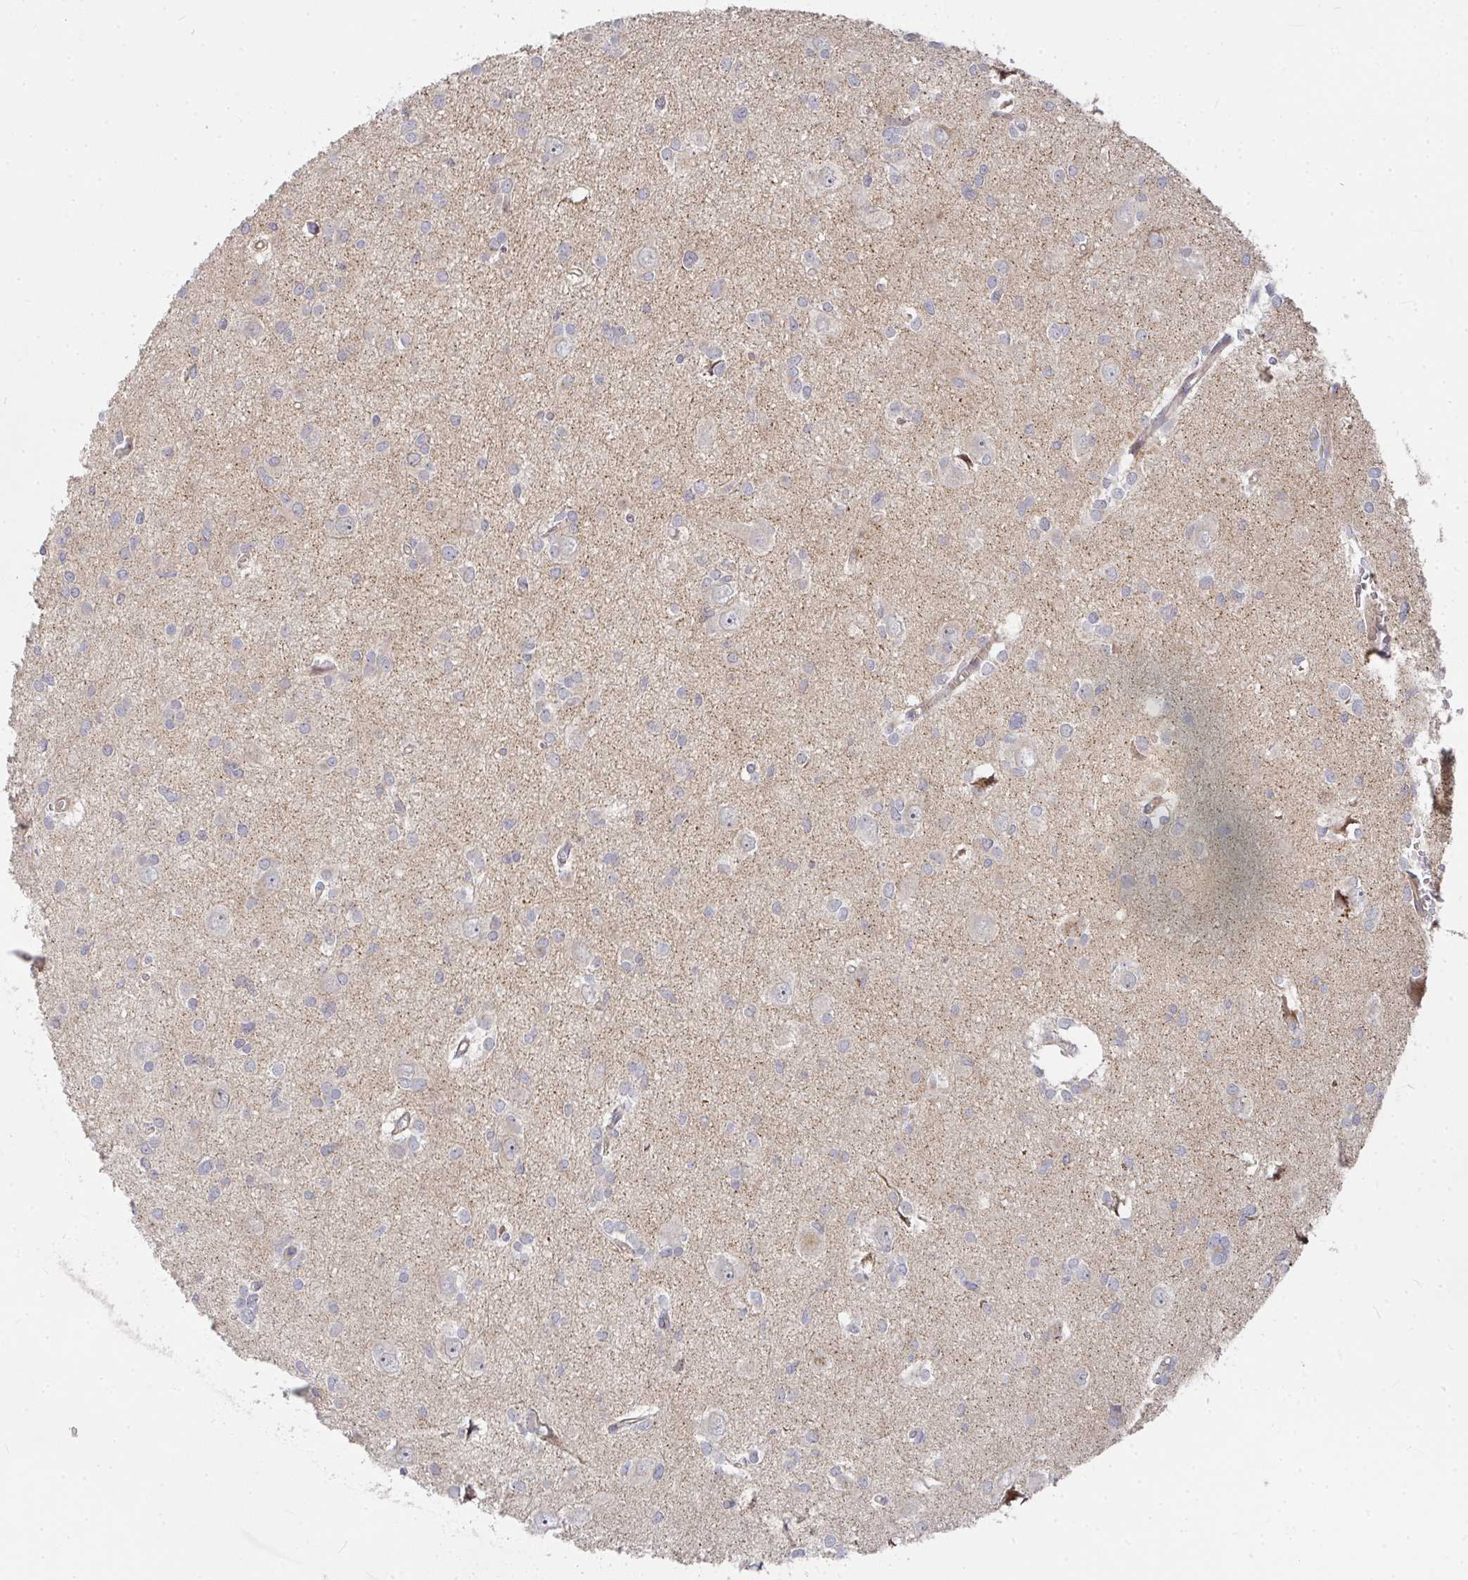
{"staining": {"intensity": "negative", "quantity": "none", "location": "none"}, "tissue": "glioma", "cell_type": "Tumor cells", "image_type": "cancer", "snomed": [{"axis": "morphology", "description": "Glioma, malignant, High grade"}, {"axis": "topography", "description": "Brain"}], "caption": "Immunohistochemistry (IHC) micrograph of neoplastic tissue: glioma stained with DAB displays no significant protein expression in tumor cells. Brightfield microscopy of immunohistochemistry (IHC) stained with DAB (brown) and hematoxylin (blue), captured at high magnification.", "gene": "RHEBL1", "patient": {"sex": "male", "age": 23}}